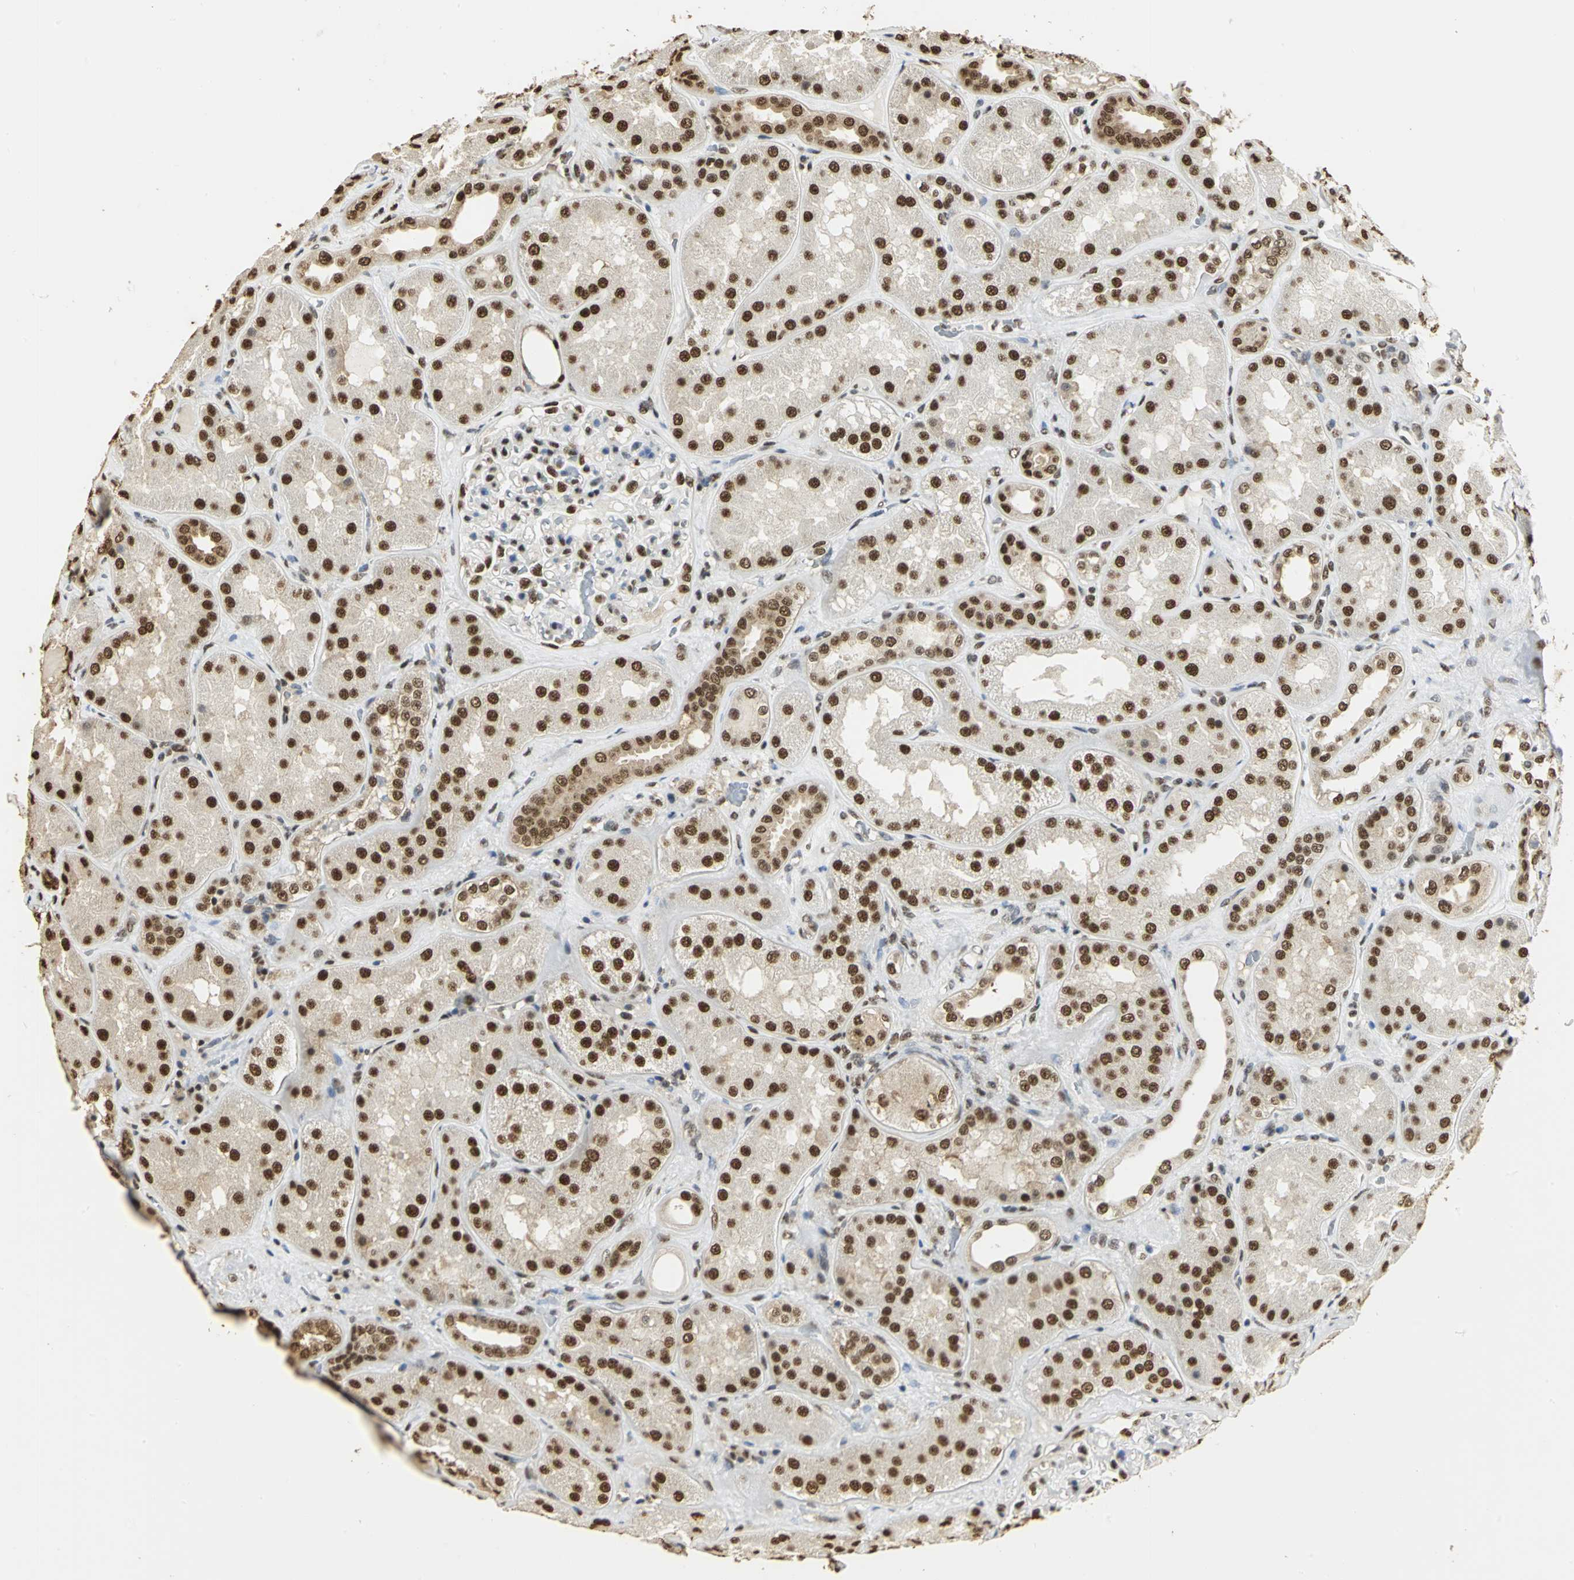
{"staining": {"intensity": "strong", "quantity": "25%-75%", "location": "nuclear"}, "tissue": "kidney", "cell_type": "Cells in glomeruli", "image_type": "normal", "snomed": [{"axis": "morphology", "description": "Normal tissue, NOS"}, {"axis": "topography", "description": "Kidney"}], "caption": "Protein expression analysis of unremarkable human kidney reveals strong nuclear positivity in about 25%-75% of cells in glomeruli. (IHC, brightfield microscopy, high magnification).", "gene": "SET", "patient": {"sex": "female", "age": 56}}